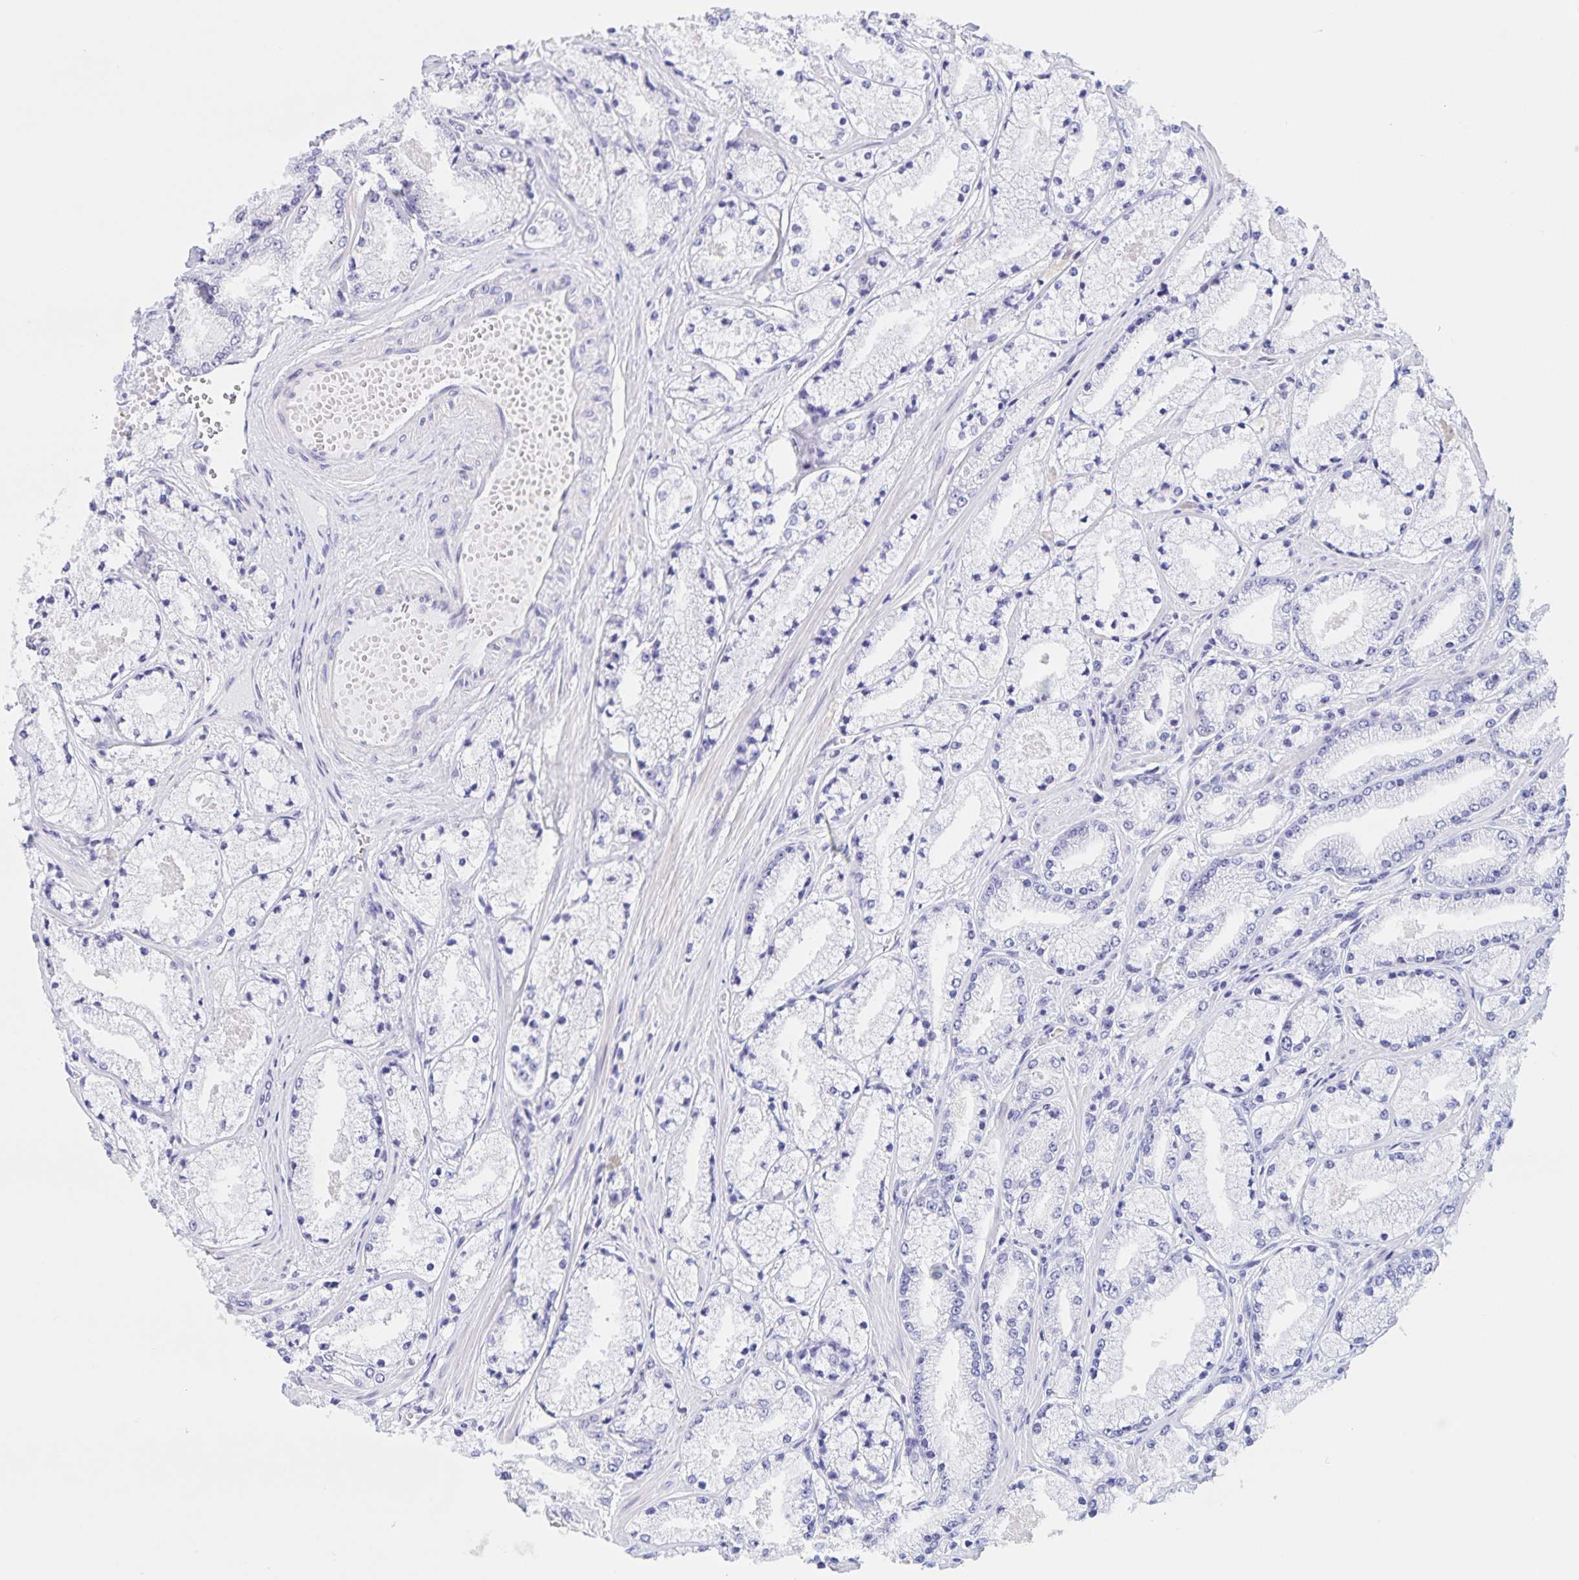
{"staining": {"intensity": "negative", "quantity": "none", "location": "none"}, "tissue": "prostate cancer", "cell_type": "Tumor cells", "image_type": "cancer", "snomed": [{"axis": "morphology", "description": "Adenocarcinoma, High grade"}, {"axis": "topography", "description": "Prostate"}], "caption": "Image shows no protein staining in tumor cells of prostate high-grade adenocarcinoma tissue. (DAB IHC, high magnification).", "gene": "DMGDH", "patient": {"sex": "male", "age": 63}}